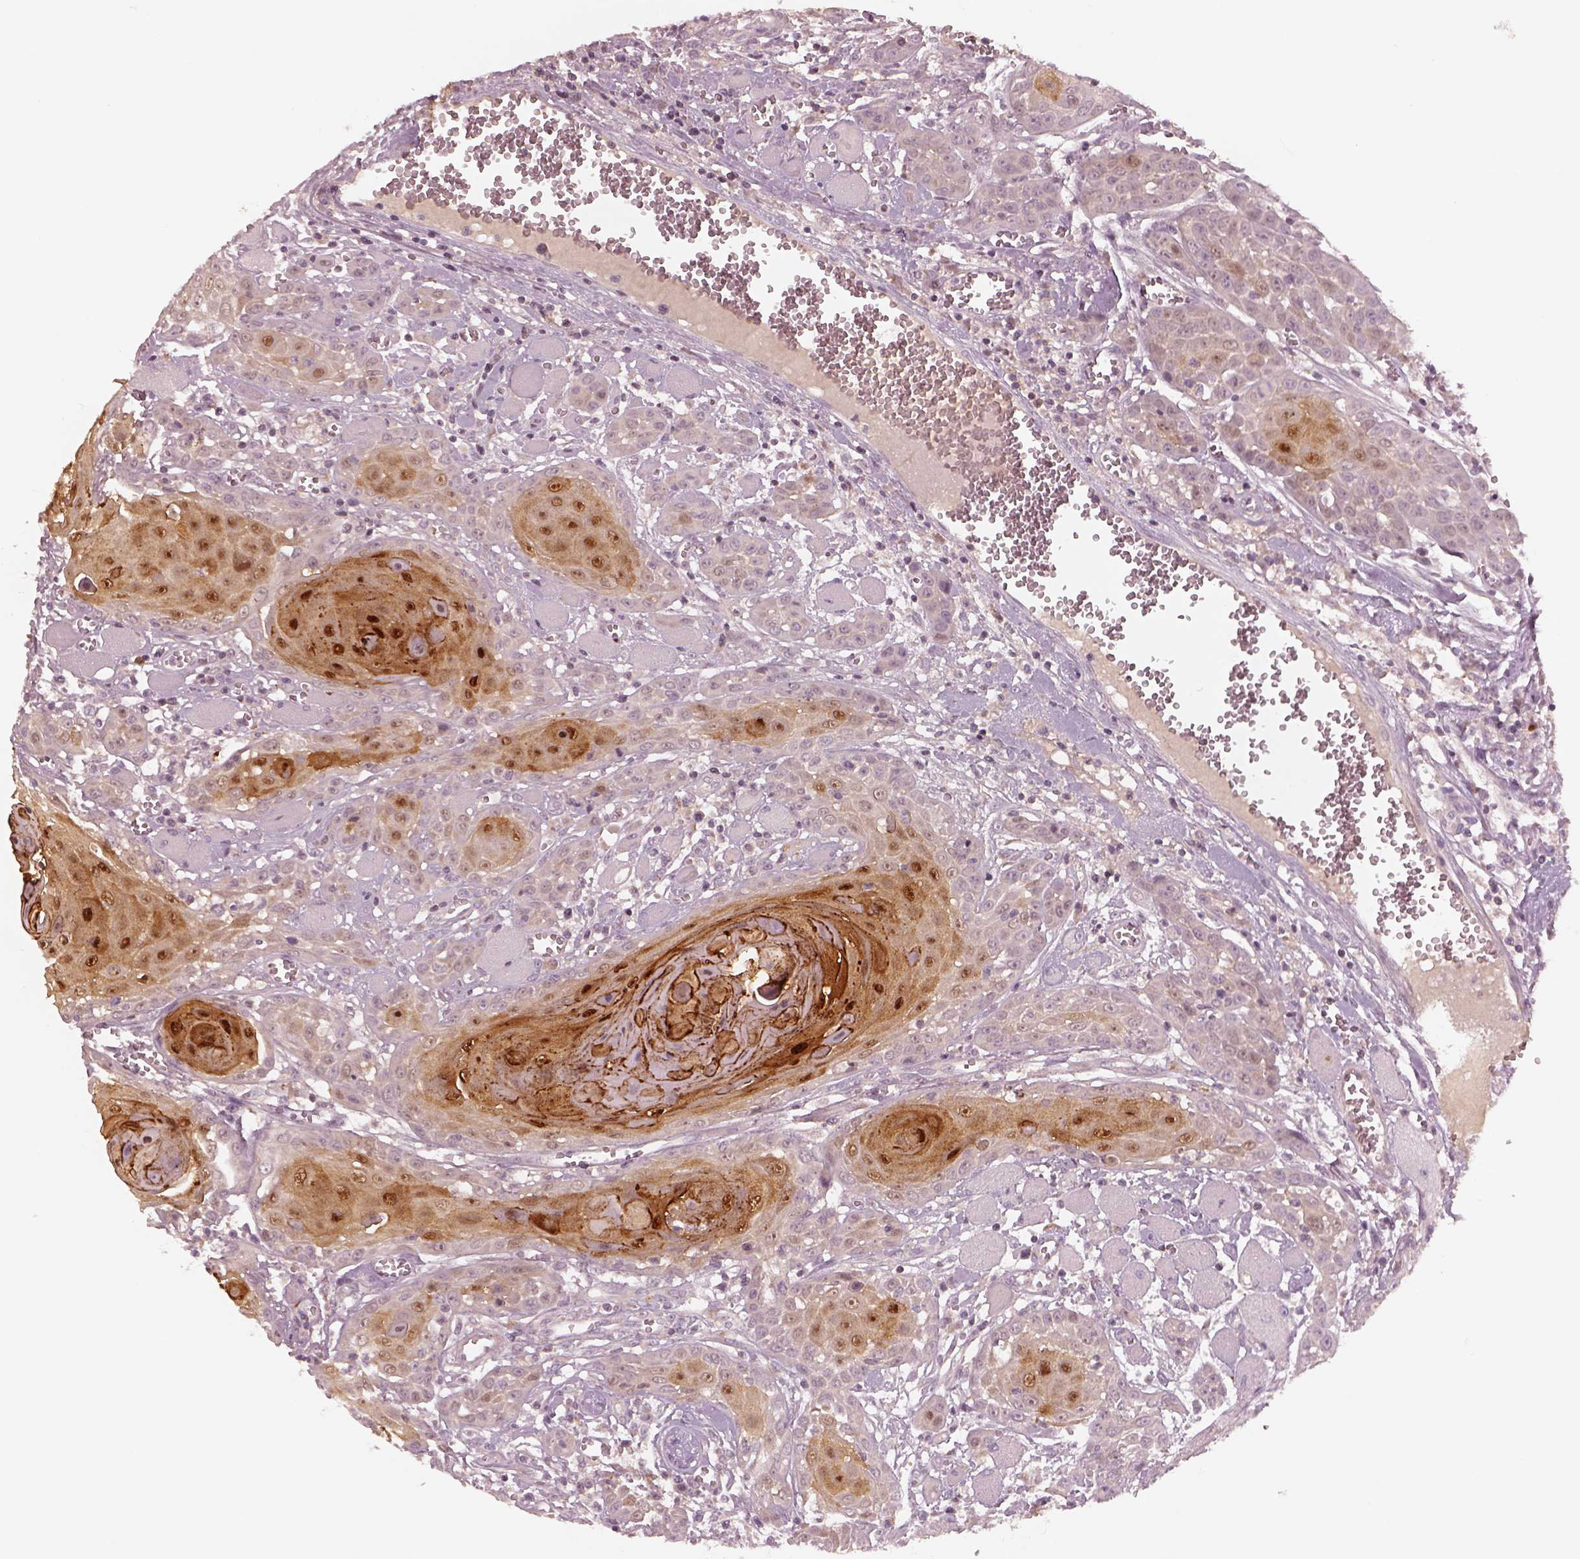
{"staining": {"intensity": "strong", "quantity": "<25%", "location": "cytoplasmic/membranous,nuclear"}, "tissue": "head and neck cancer", "cell_type": "Tumor cells", "image_type": "cancer", "snomed": [{"axis": "morphology", "description": "Squamous cell carcinoma, NOS"}, {"axis": "topography", "description": "Head-Neck"}], "caption": "Protein expression analysis of squamous cell carcinoma (head and neck) demonstrates strong cytoplasmic/membranous and nuclear positivity in approximately <25% of tumor cells. The staining is performed using DAB brown chromogen to label protein expression. The nuclei are counter-stained blue using hematoxylin.", "gene": "SDCBP2", "patient": {"sex": "female", "age": 80}}